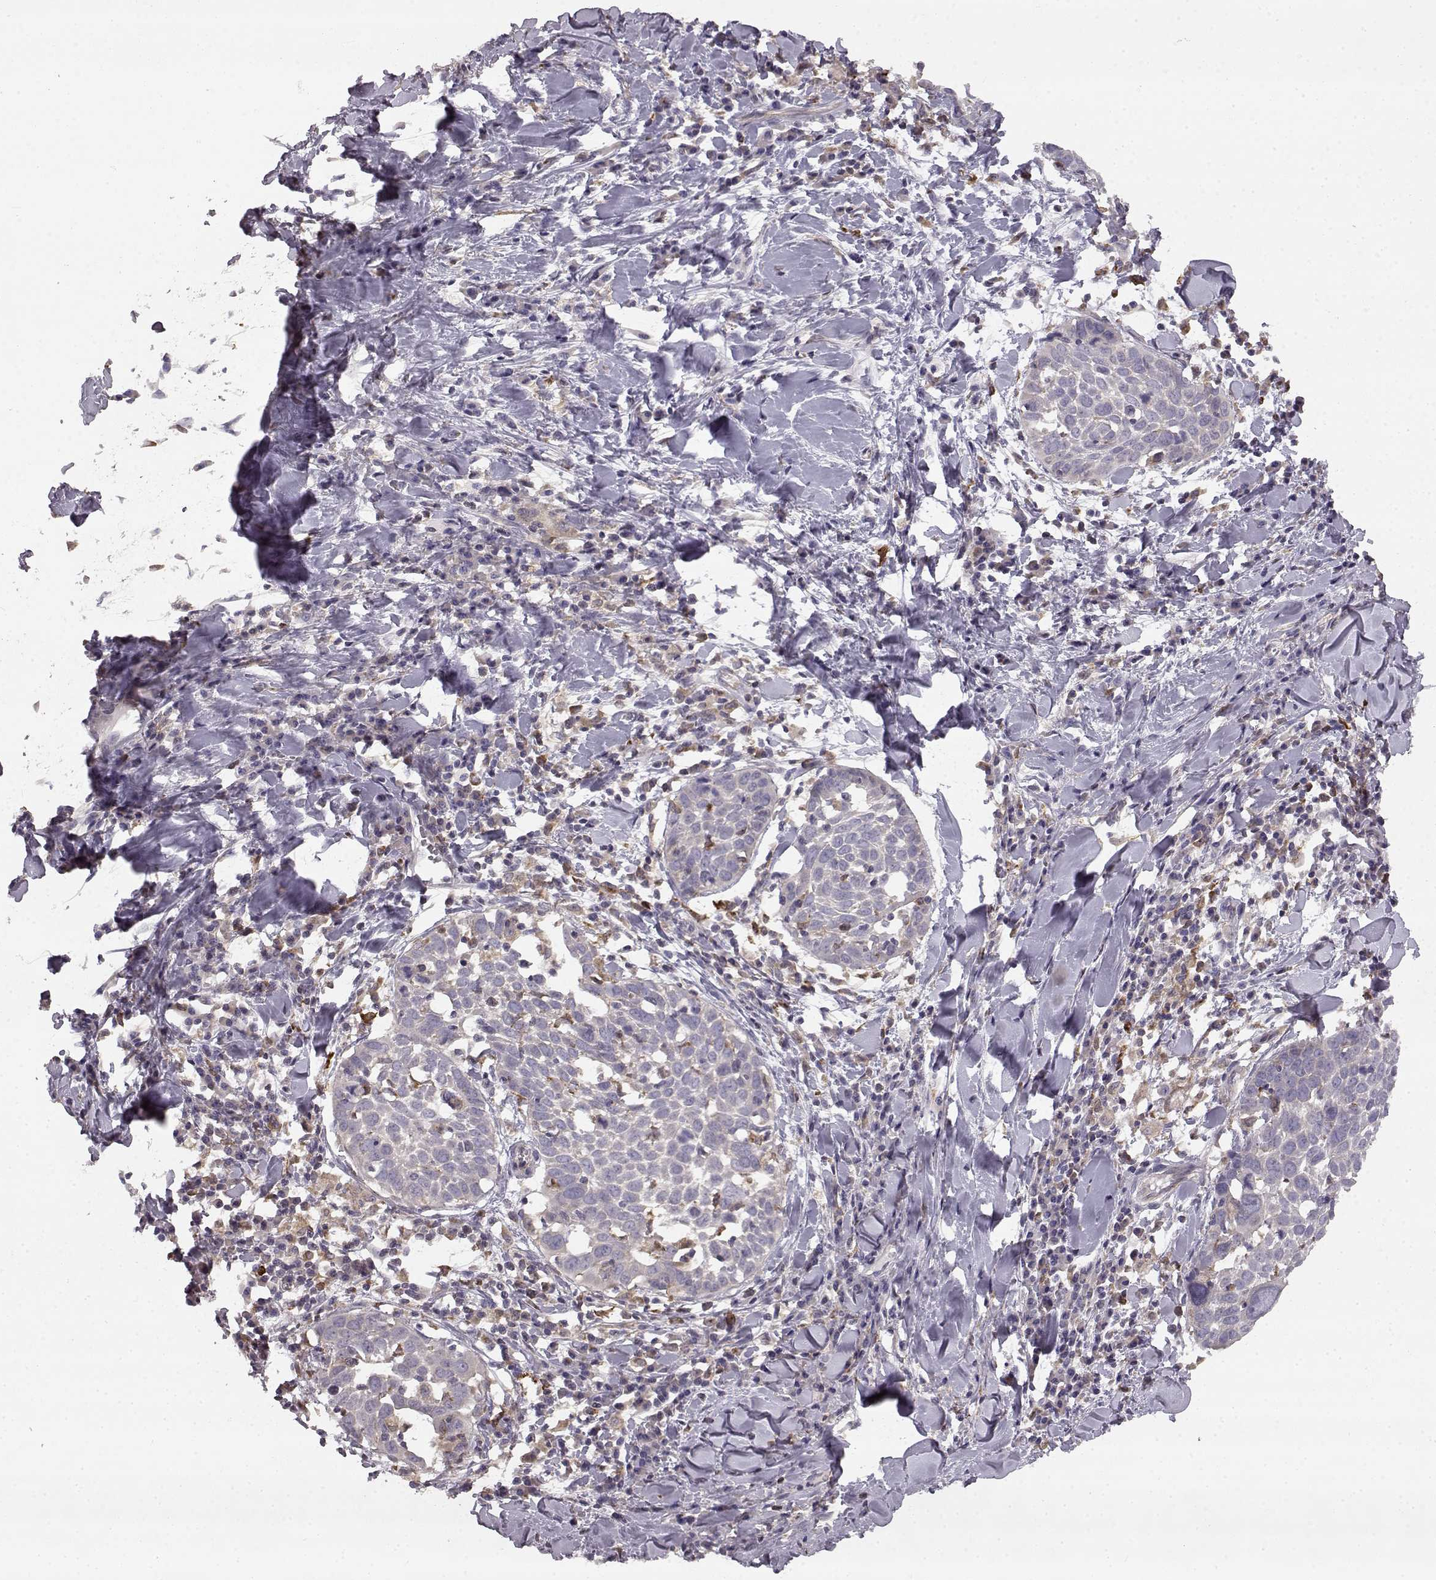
{"staining": {"intensity": "negative", "quantity": "none", "location": "none"}, "tissue": "lung cancer", "cell_type": "Tumor cells", "image_type": "cancer", "snomed": [{"axis": "morphology", "description": "Squamous cell carcinoma, NOS"}, {"axis": "topography", "description": "Lung"}], "caption": "Immunohistochemistry (IHC) micrograph of lung cancer stained for a protein (brown), which displays no staining in tumor cells.", "gene": "SPAG17", "patient": {"sex": "male", "age": 57}}